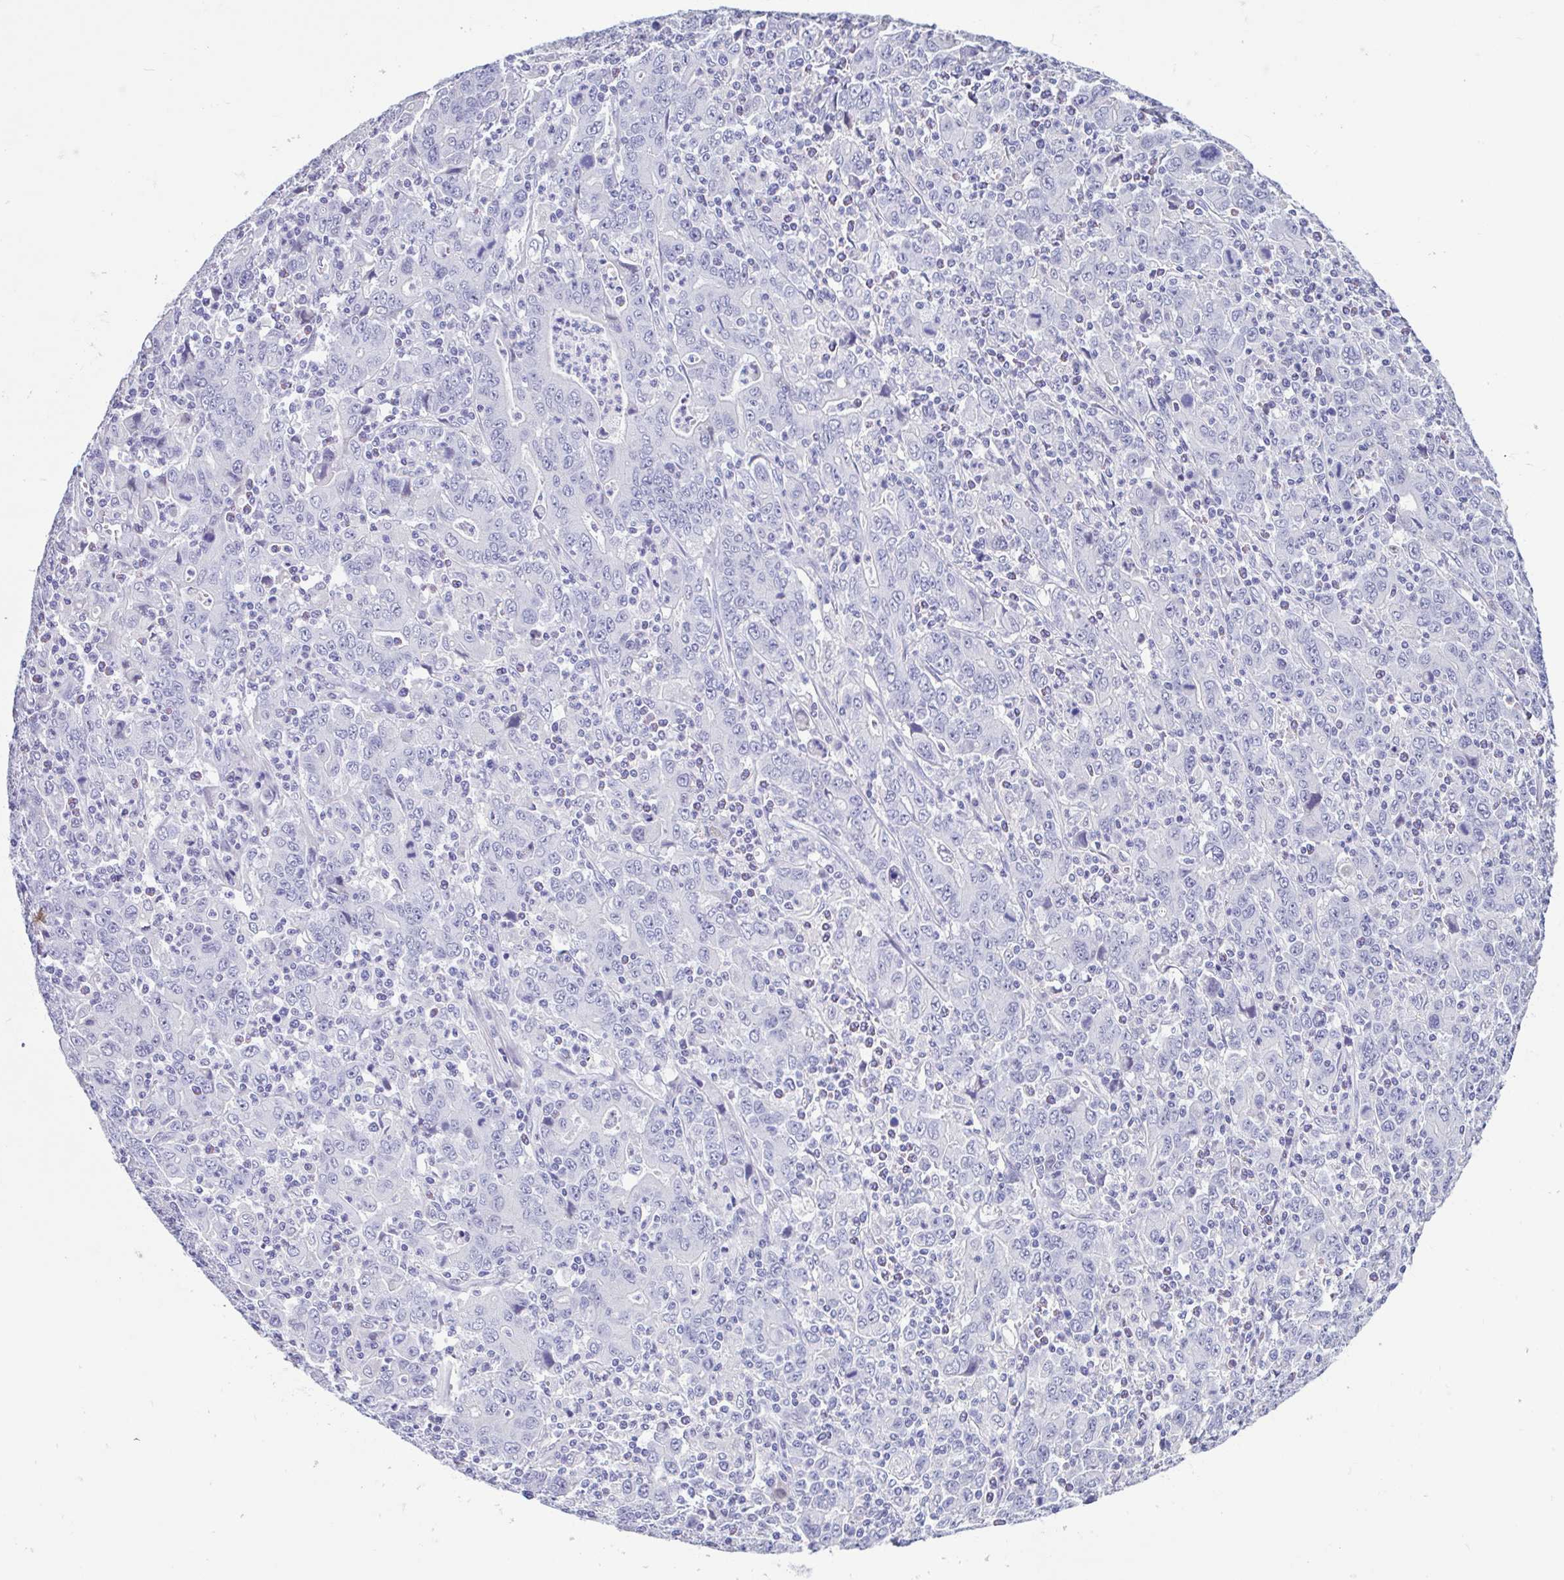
{"staining": {"intensity": "negative", "quantity": "none", "location": "none"}, "tissue": "stomach cancer", "cell_type": "Tumor cells", "image_type": "cancer", "snomed": [{"axis": "morphology", "description": "Adenocarcinoma, NOS"}, {"axis": "topography", "description": "Stomach, upper"}], "caption": "Human stomach cancer stained for a protein using IHC reveals no expression in tumor cells.", "gene": "PERM1", "patient": {"sex": "male", "age": 69}}